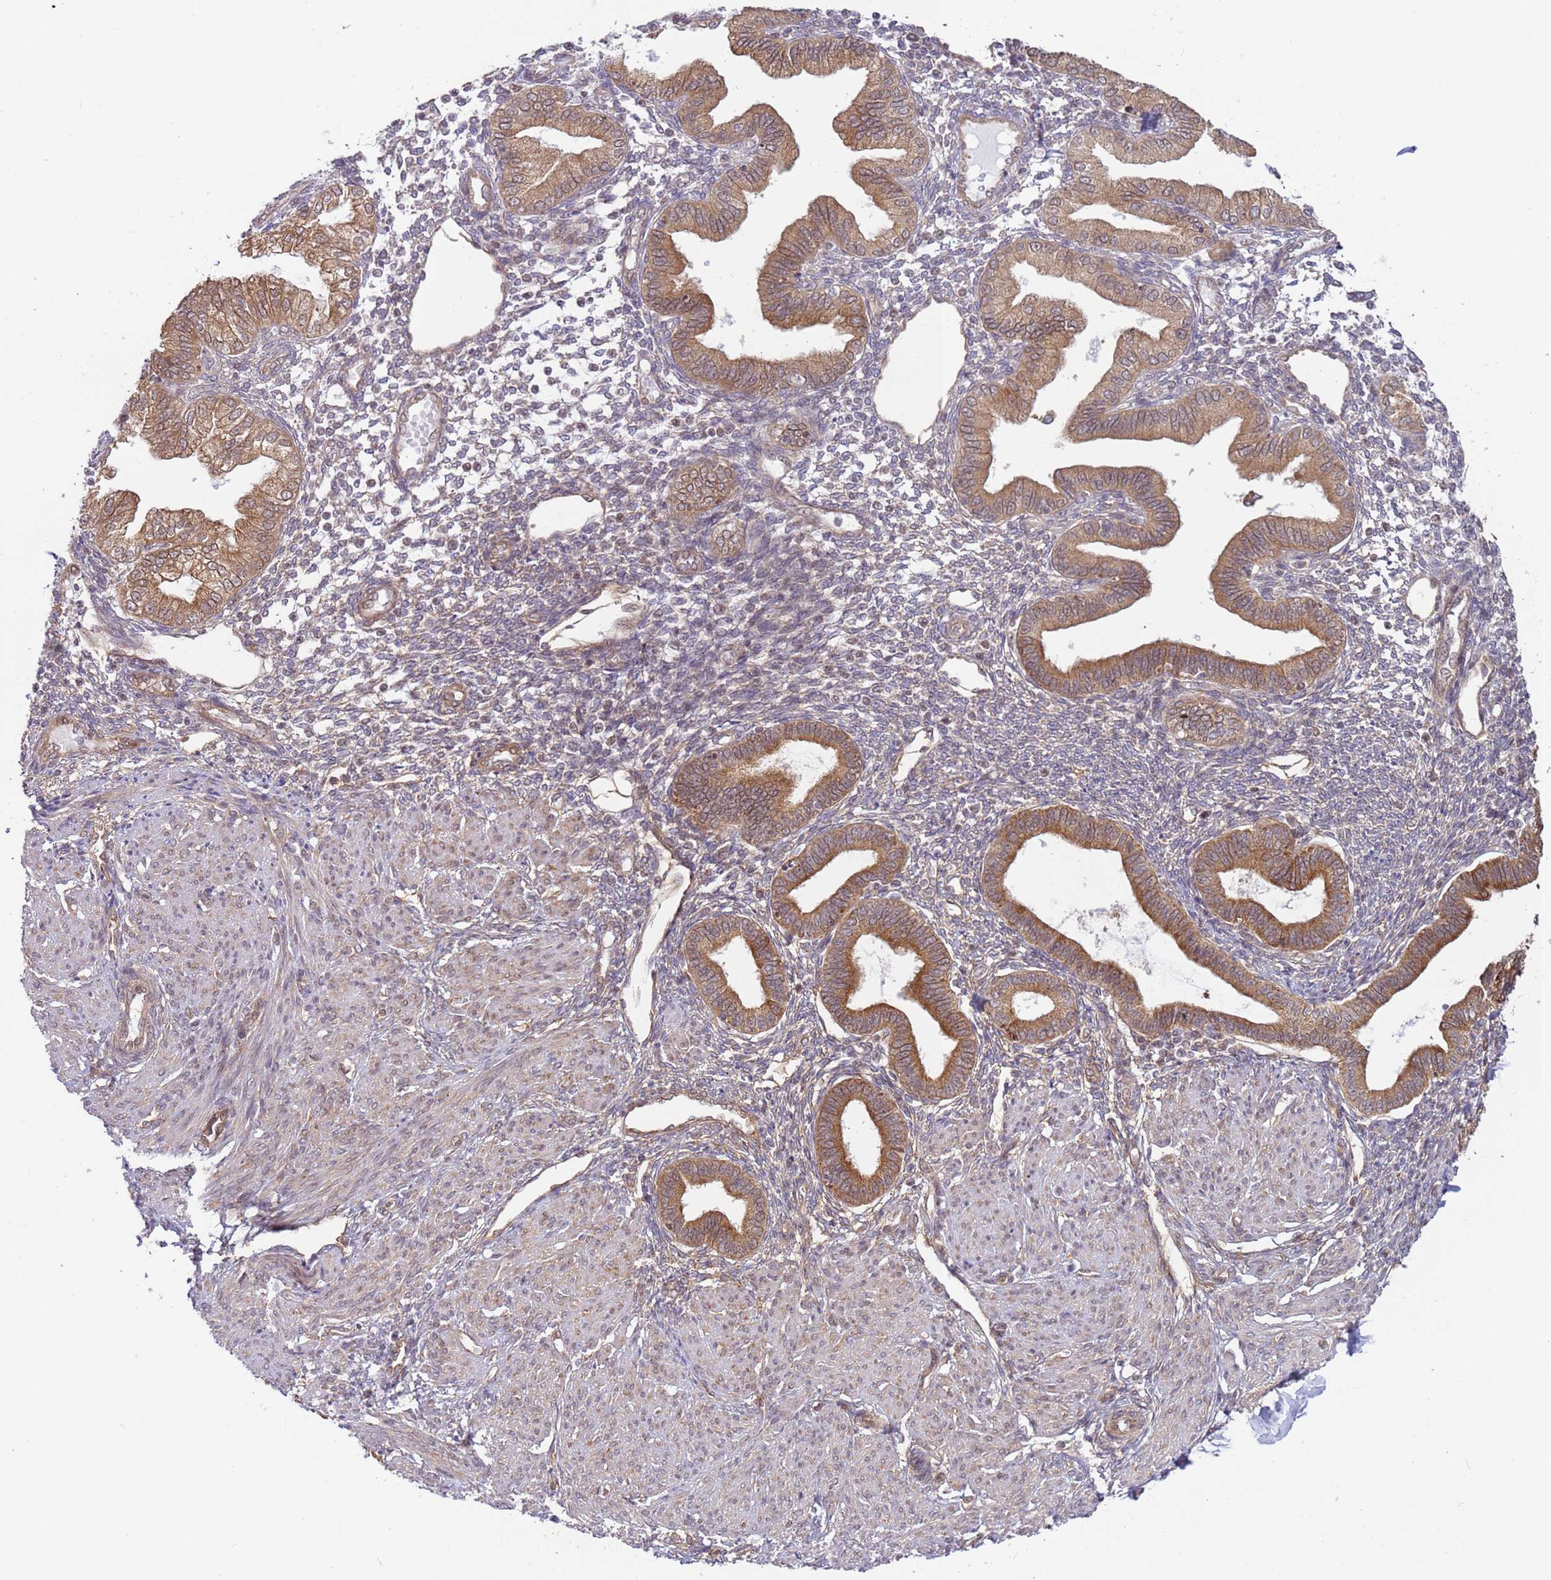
{"staining": {"intensity": "weak", "quantity": "<25%", "location": "cytoplasmic/membranous"}, "tissue": "endometrium", "cell_type": "Cells in endometrial stroma", "image_type": "normal", "snomed": [{"axis": "morphology", "description": "Normal tissue, NOS"}, {"axis": "topography", "description": "Endometrium"}], "caption": "This is an IHC image of unremarkable human endometrium. There is no staining in cells in endometrial stroma.", "gene": "DCAF4", "patient": {"sex": "female", "age": 53}}